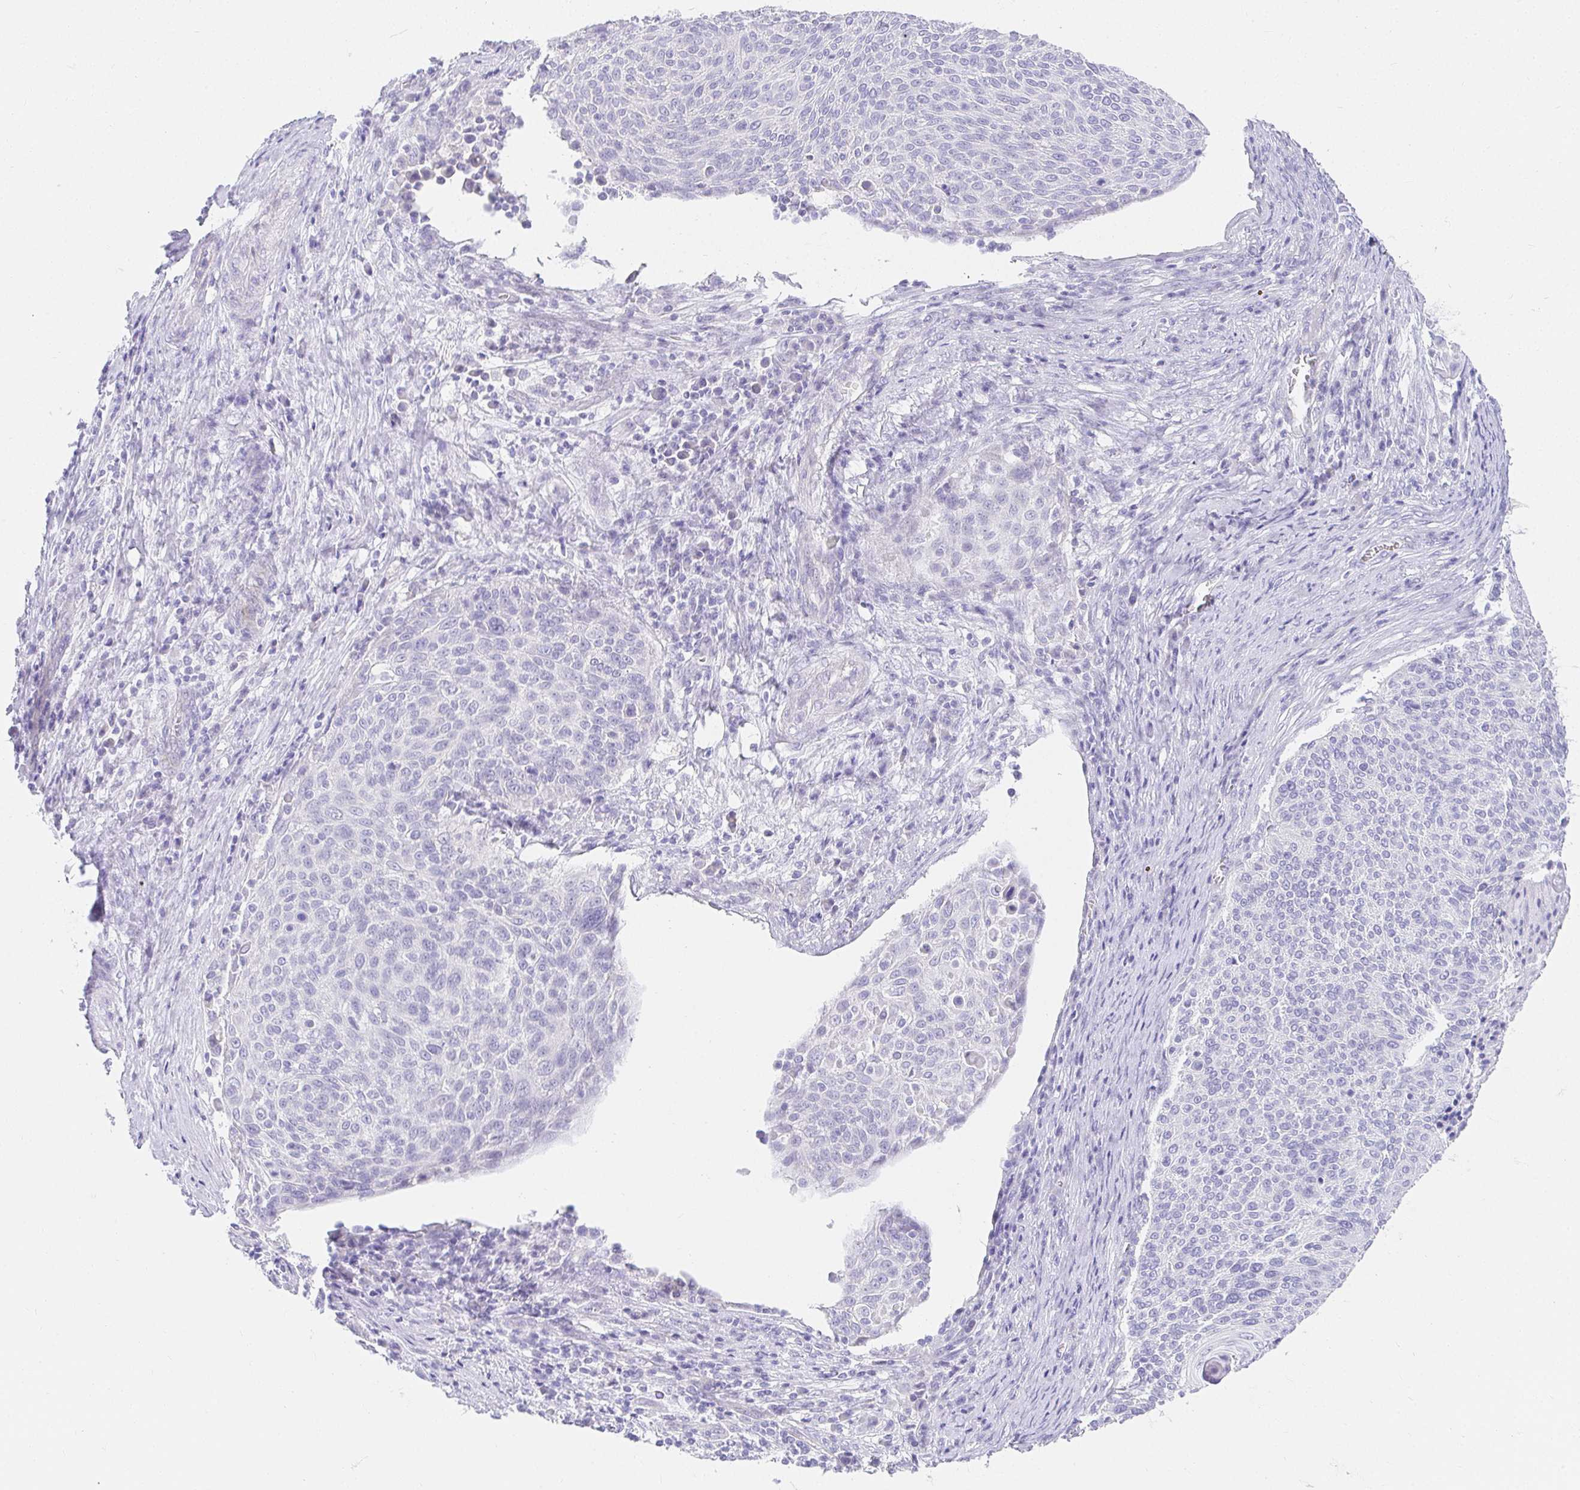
{"staining": {"intensity": "negative", "quantity": "none", "location": "none"}, "tissue": "cervical cancer", "cell_type": "Tumor cells", "image_type": "cancer", "snomed": [{"axis": "morphology", "description": "Squamous cell carcinoma, NOS"}, {"axis": "topography", "description": "Cervix"}], "caption": "A histopathology image of cervical cancer stained for a protein reveals no brown staining in tumor cells. Nuclei are stained in blue.", "gene": "VGLL1", "patient": {"sex": "female", "age": 31}}